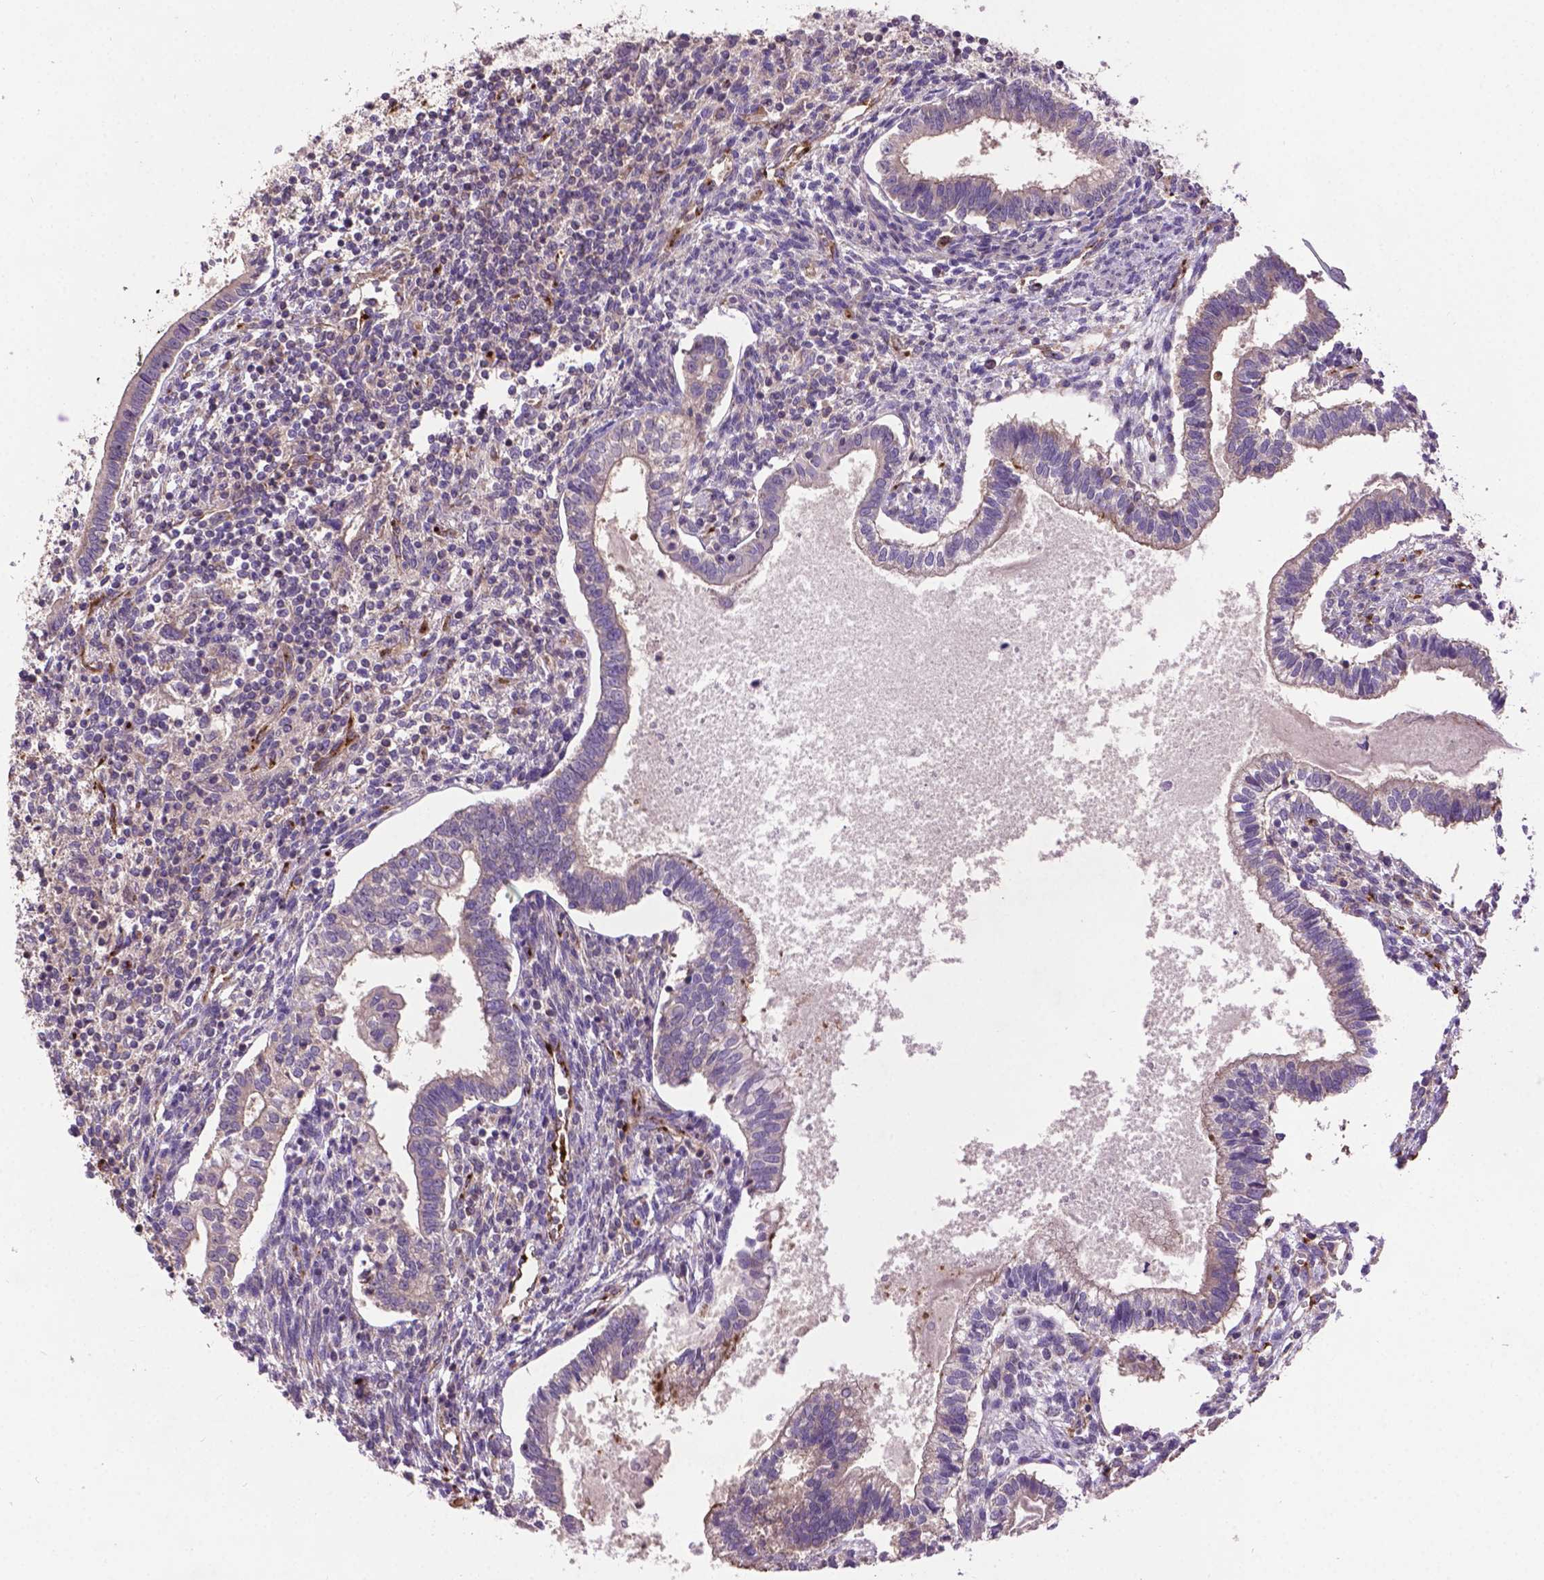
{"staining": {"intensity": "weak", "quantity": "<25%", "location": "cytoplasmic/membranous"}, "tissue": "testis cancer", "cell_type": "Tumor cells", "image_type": "cancer", "snomed": [{"axis": "morphology", "description": "Carcinoma, Embryonal, NOS"}, {"axis": "topography", "description": "Testis"}], "caption": "The histopathology image exhibits no staining of tumor cells in testis cancer (embryonal carcinoma).", "gene": "ZNF337", "patient": {"sex": "male", "age": 37}}